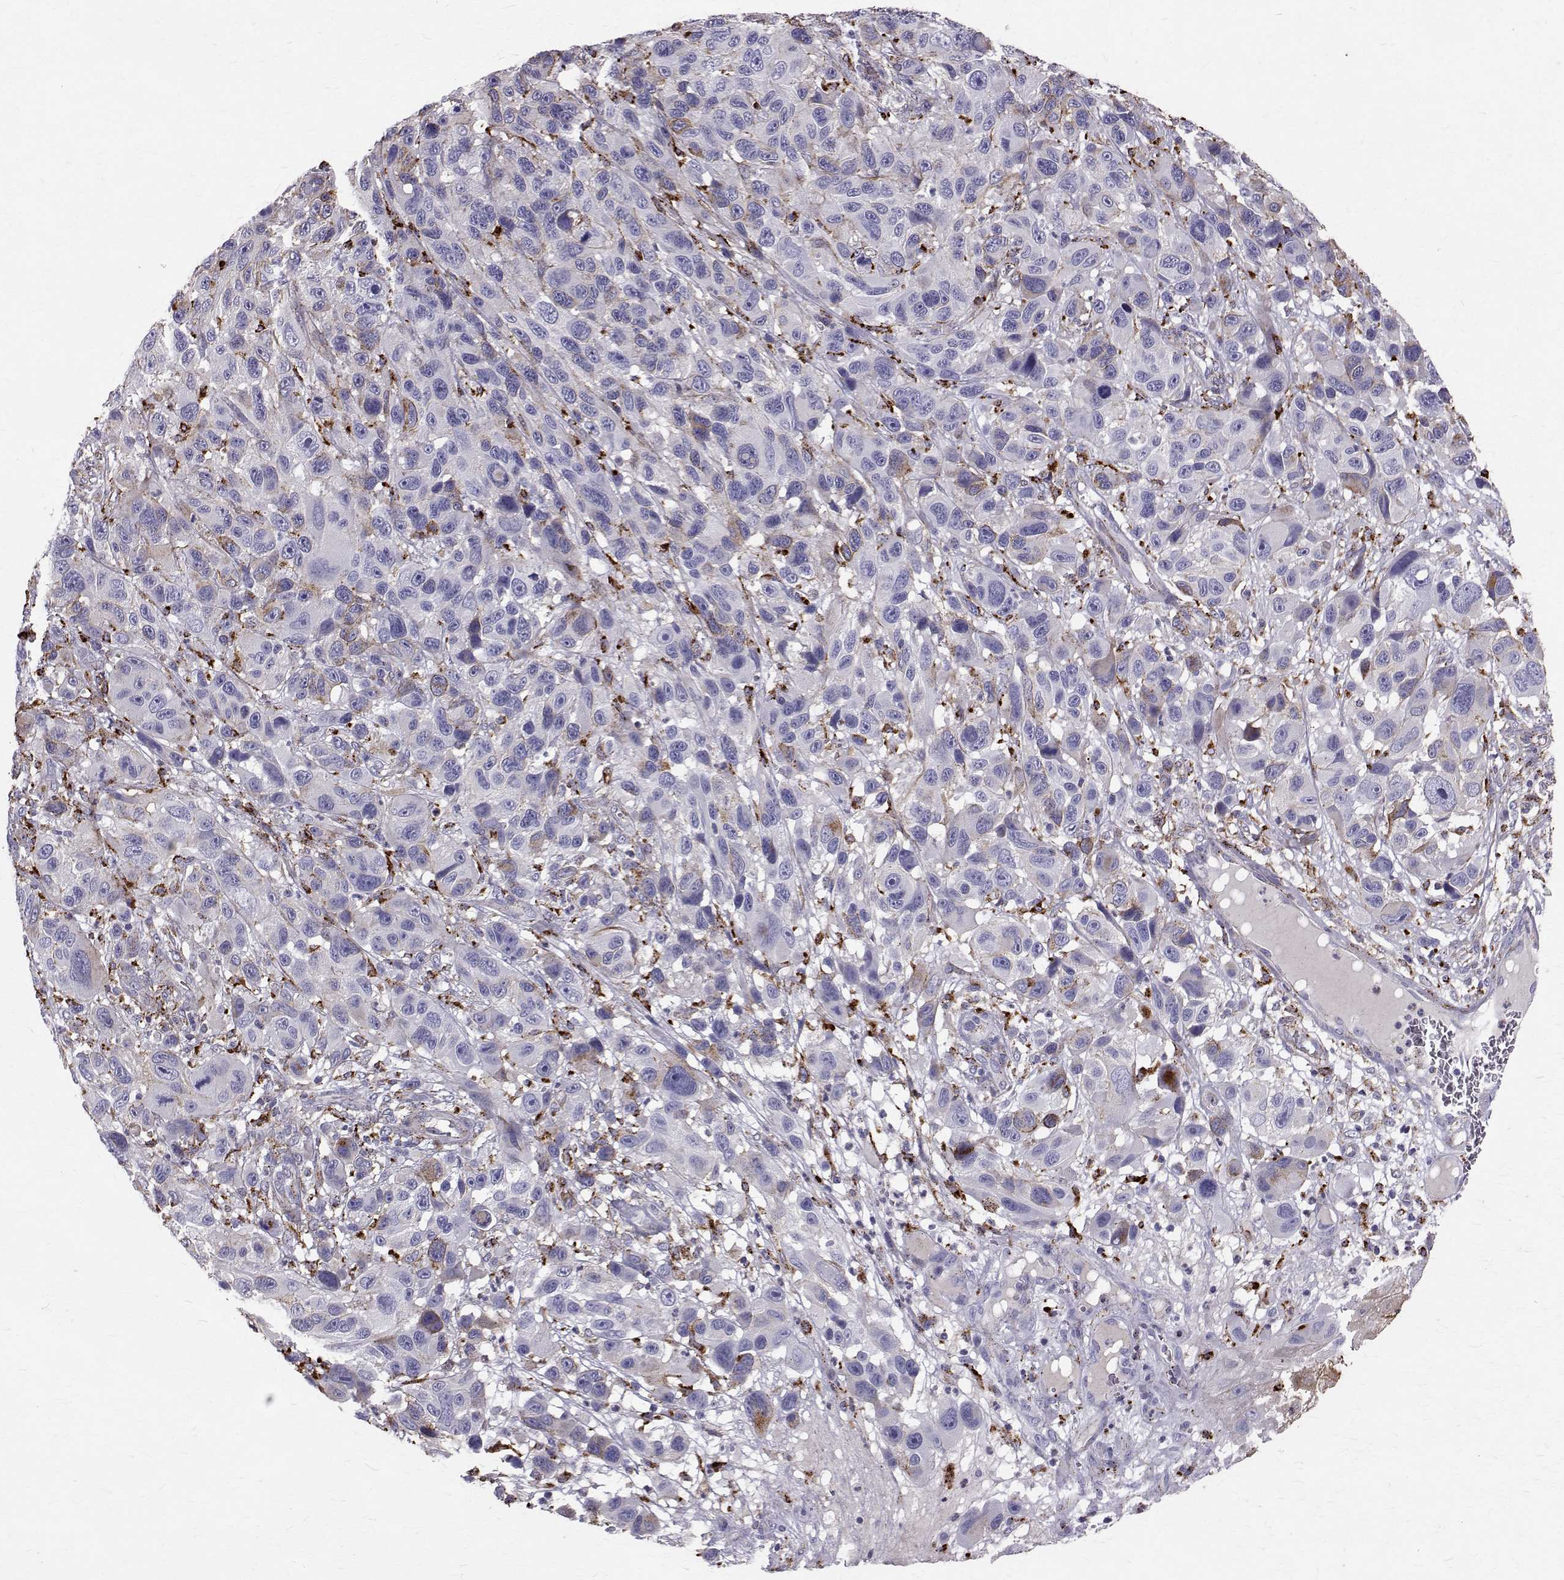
{"staining": {"intensity": "negative", "quantity": "none", "location": "none"}, "tissue": "melanoma", "cell_type": "Tumor cells", "image_type": "cancer", "snomed": [{"axis": "morphology", "description": "Malignant melanoma, NOS"}, {"axis": "topography", "description": "Skin"}], "caption": "Immunohistochemistry of malignant melanoma displays no positivity in tumor cells. (Stains: DAB immunohistochemistry (IHC) with hematoxylin counter stain, Microscopy: brightfield microscopy at high magnification).", "gene": "TPP1", "patient": {"sex": "male", "age": 53}}